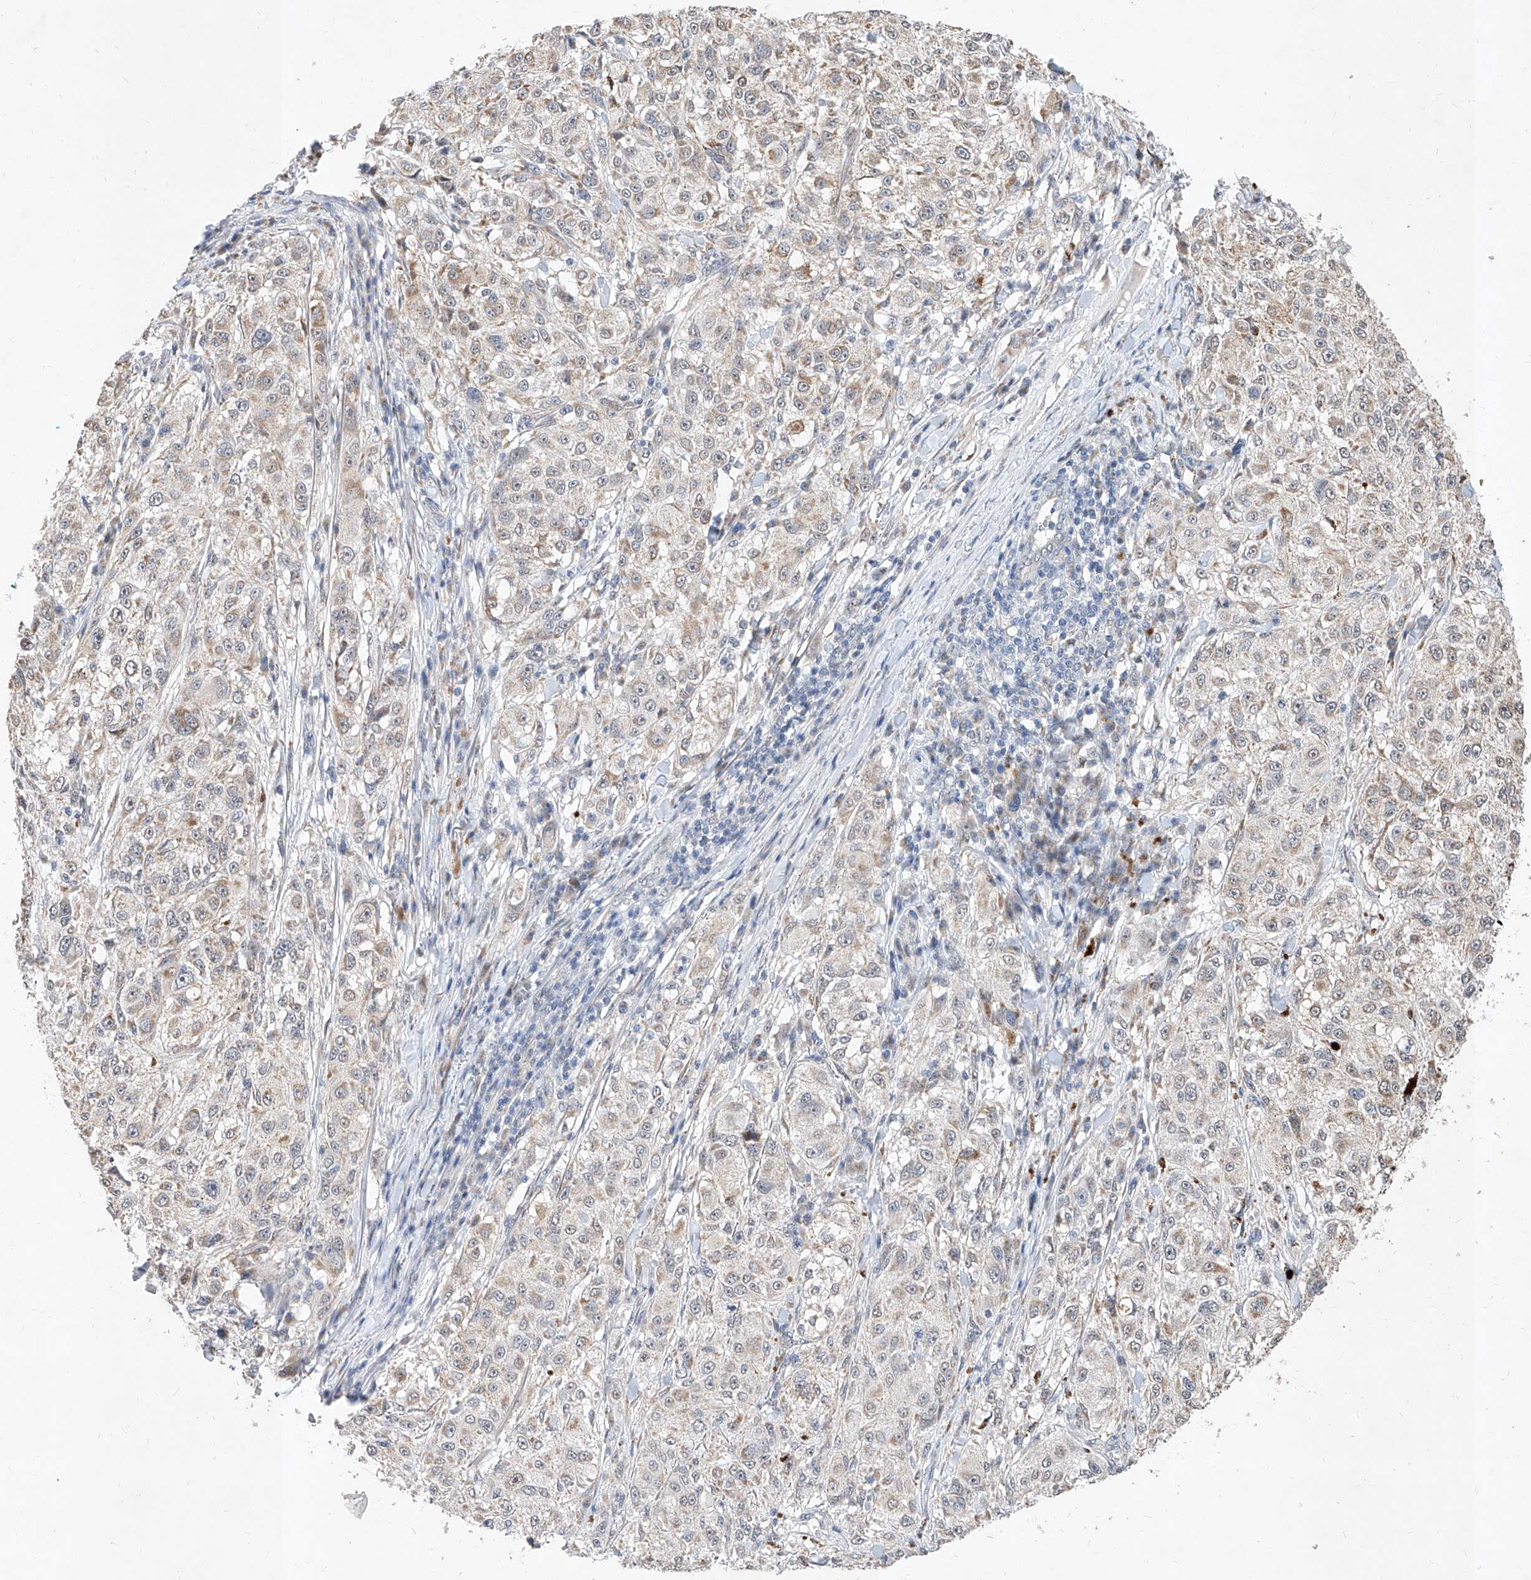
{"staining": {"intensity": "weak", "quantity": "<25%", "location": "cytoplasmic/membranous"}, "tissue": "melanoma", "cell_type": "Tumor cells", "image_type": "cancer", "snomed": [{"axis": "morphology", "description": "Necrosis, NOS"}, {"axis": "morphology", "description": "Malignant melanoma, NOS"}, {"axis": "topography", "description": "Skin"}], "caption": "A high-resolution photomicrograph shows immunohistochemistry staining of melanoma, which demonstrates no significant expression in tumor cells. (Stains: DAB IHC with hematoxylin counter stain, Microscopy: brightfield microscopy at high magnification).", "gene": "MFSD4B", "patient": {"sex": "female", "age": 87}}